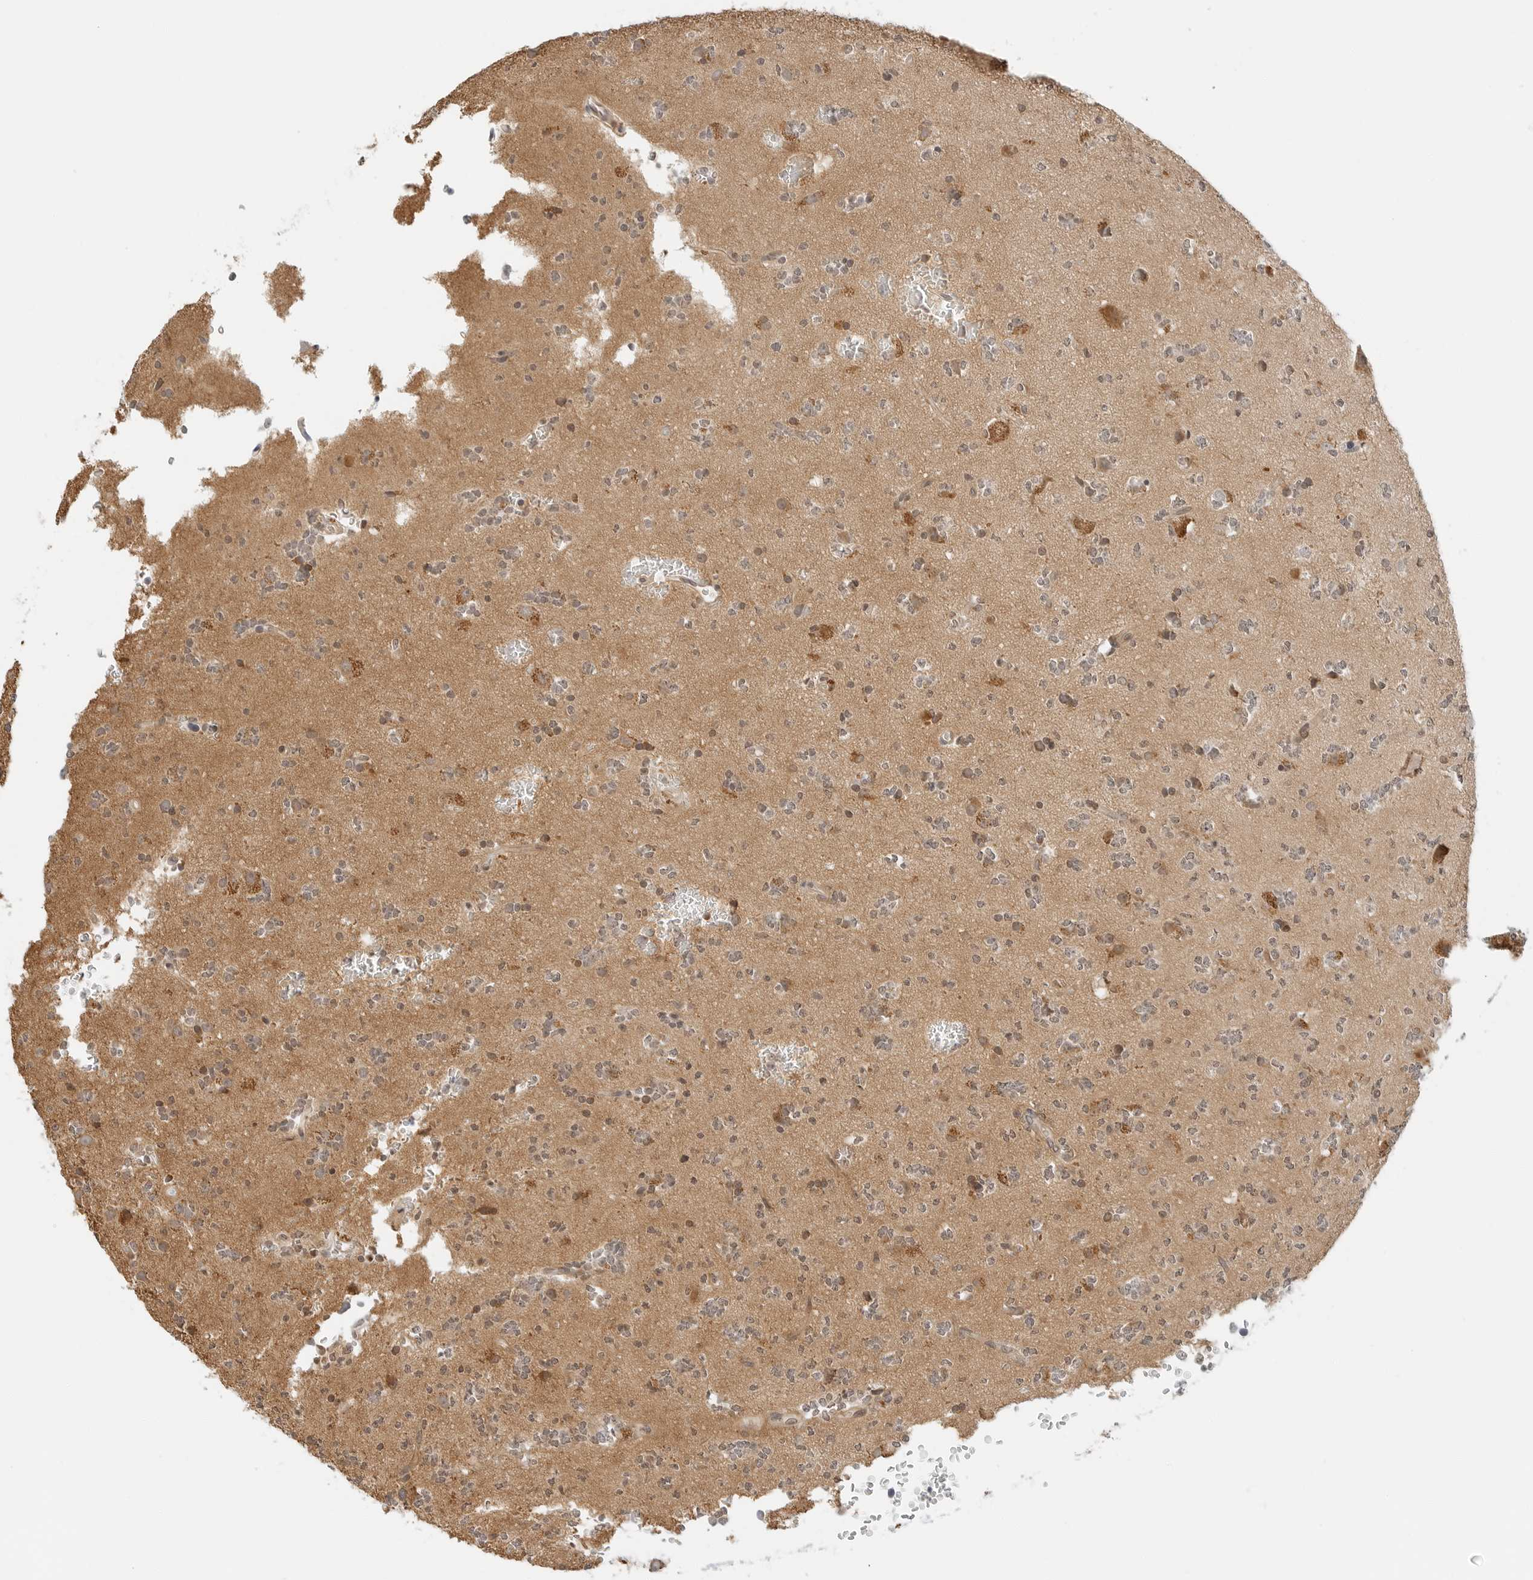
{"staining": {"intensity": "weak", "quantity": "25%-75%", "location": "cytoplasmic/membranous,nuclear"}, "tissue": "glioma", "cell_type": "Tumor cells", "image_type": "cancer", "snomed": [{"axis": "morphology", "description": "Glioma, malignant, High grade"}, {"axis": "topography", "description": "Brain"}], "caption": "This is an image of immunohistochemistry staining of glioma, which shows weak staining in the cytoplasmic/membranous and nuclear of tumor cells.", "gene": "IQCC", "patient": {"sex": "female", "age": 62}}